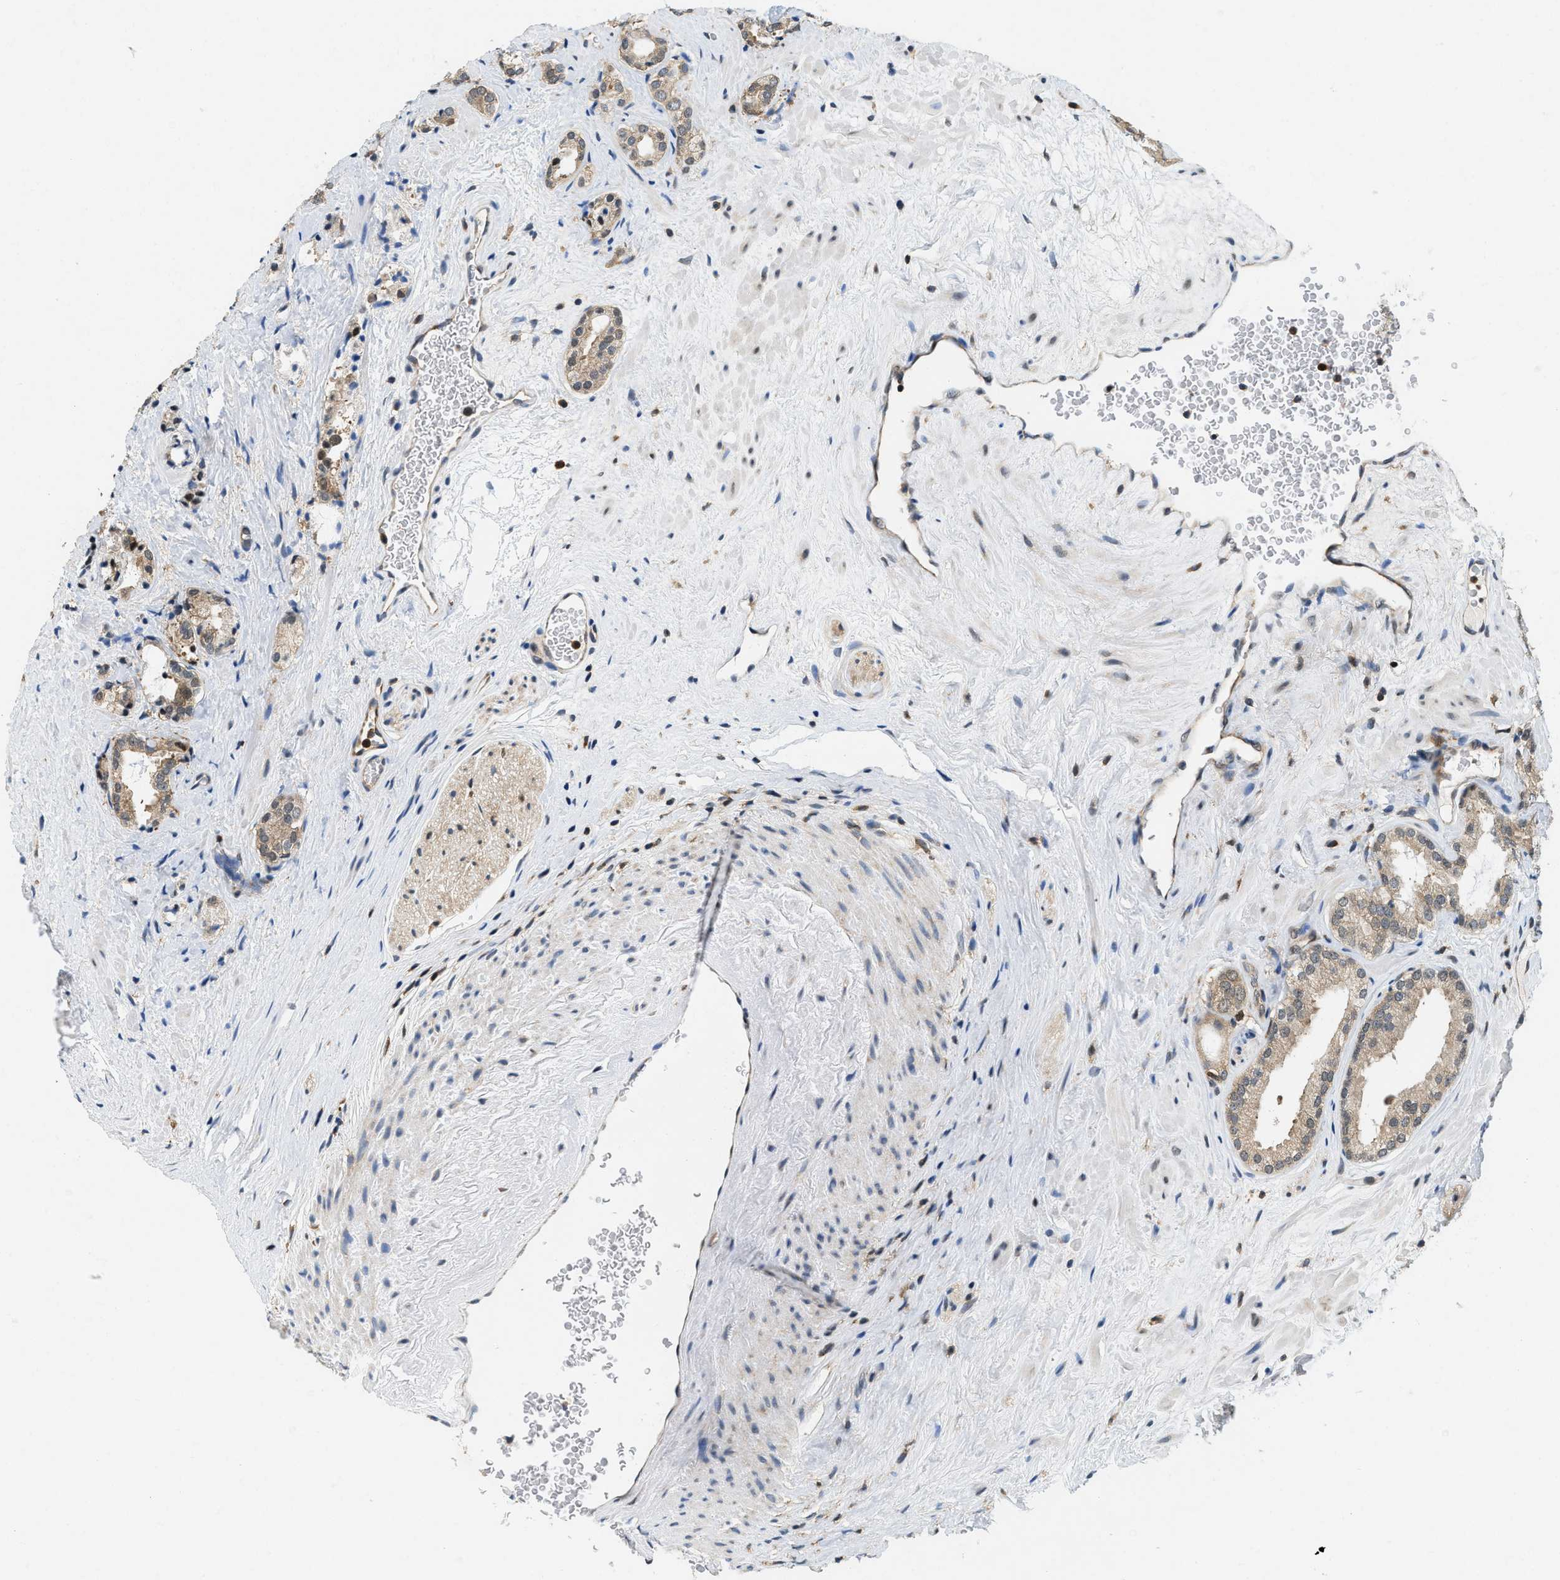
{"staining": {"intensity": "weak", "quantity": ">75%", "location": "cytoplasmic/membranous"}, "tissue": "prostate cancer", "cell_type": "Tumor cells", "image_type": "cancer", "snomed": [{"axis": "morphology", "description": "Adenocarcinoma, High grade"}, {"axis": "topography", "description": "Prostate"}], "caption": "The histopathology image reveals staining of high-grade adenocarcinoma (prostate), revealing weak cytoplasmic/membranous protein staining (brown color) within tumor cells.", "gene": "ATF7IP", "patient": {"sex": "male", "age": 64}}